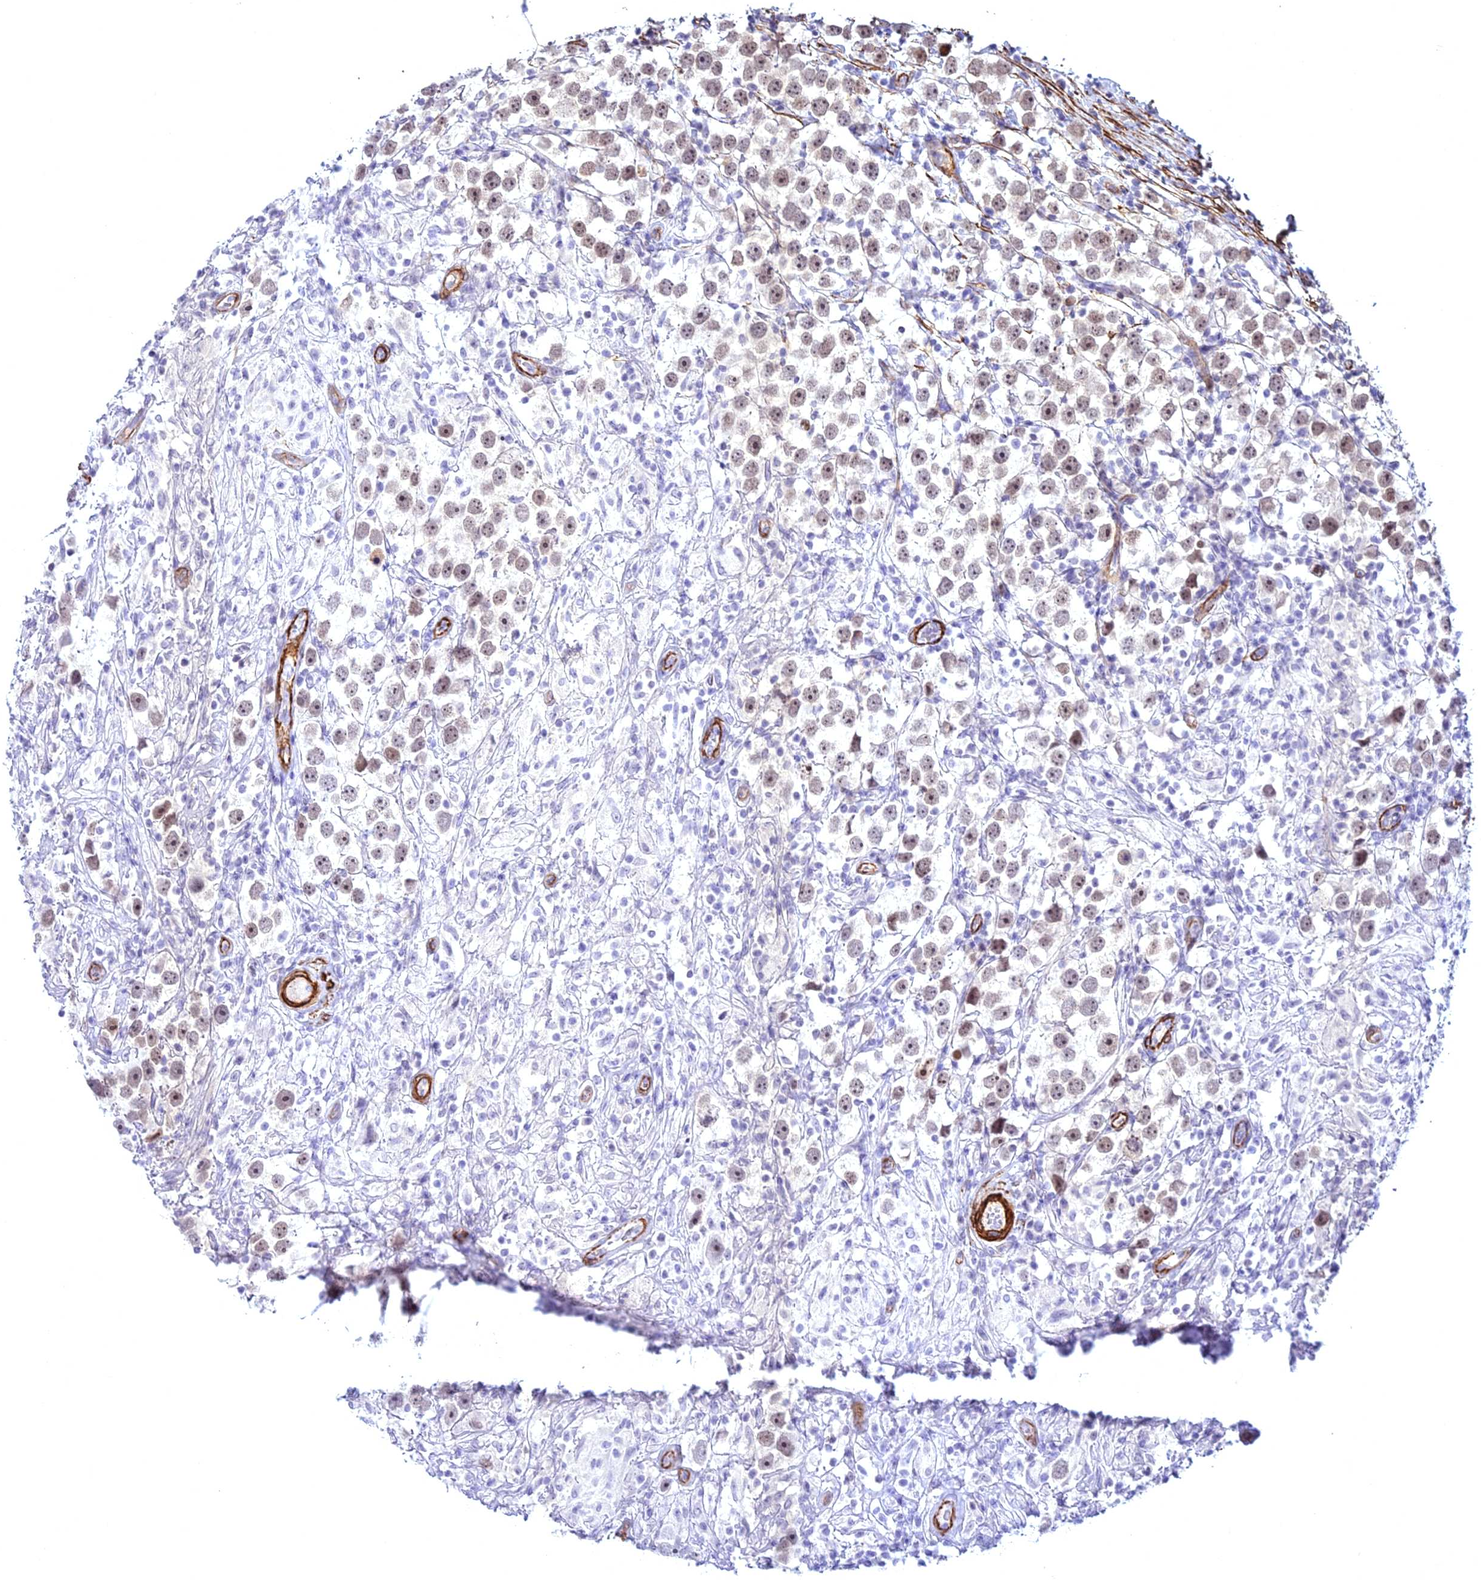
{"staining": {"intensity": "weak", "quantity": ">75%", "location": "nuclear"}, "tissue": "testis cancer", "cell_type": "Tumor cells", "image_type": "cancer", "snomed": [{"axis": "morphology", "description": "Seminoma, NOS"}, {"axis": "topography", "description": "Testis"}], "caption": "Protein analysis of testis cancer tissue shows weak nuclear staining in approximately >75% of tumor cells. (DAB IHC with brightfield microscopy, high magnification).", "gene": "CENPV", "patient": {"sex": "male", "age": 49}}